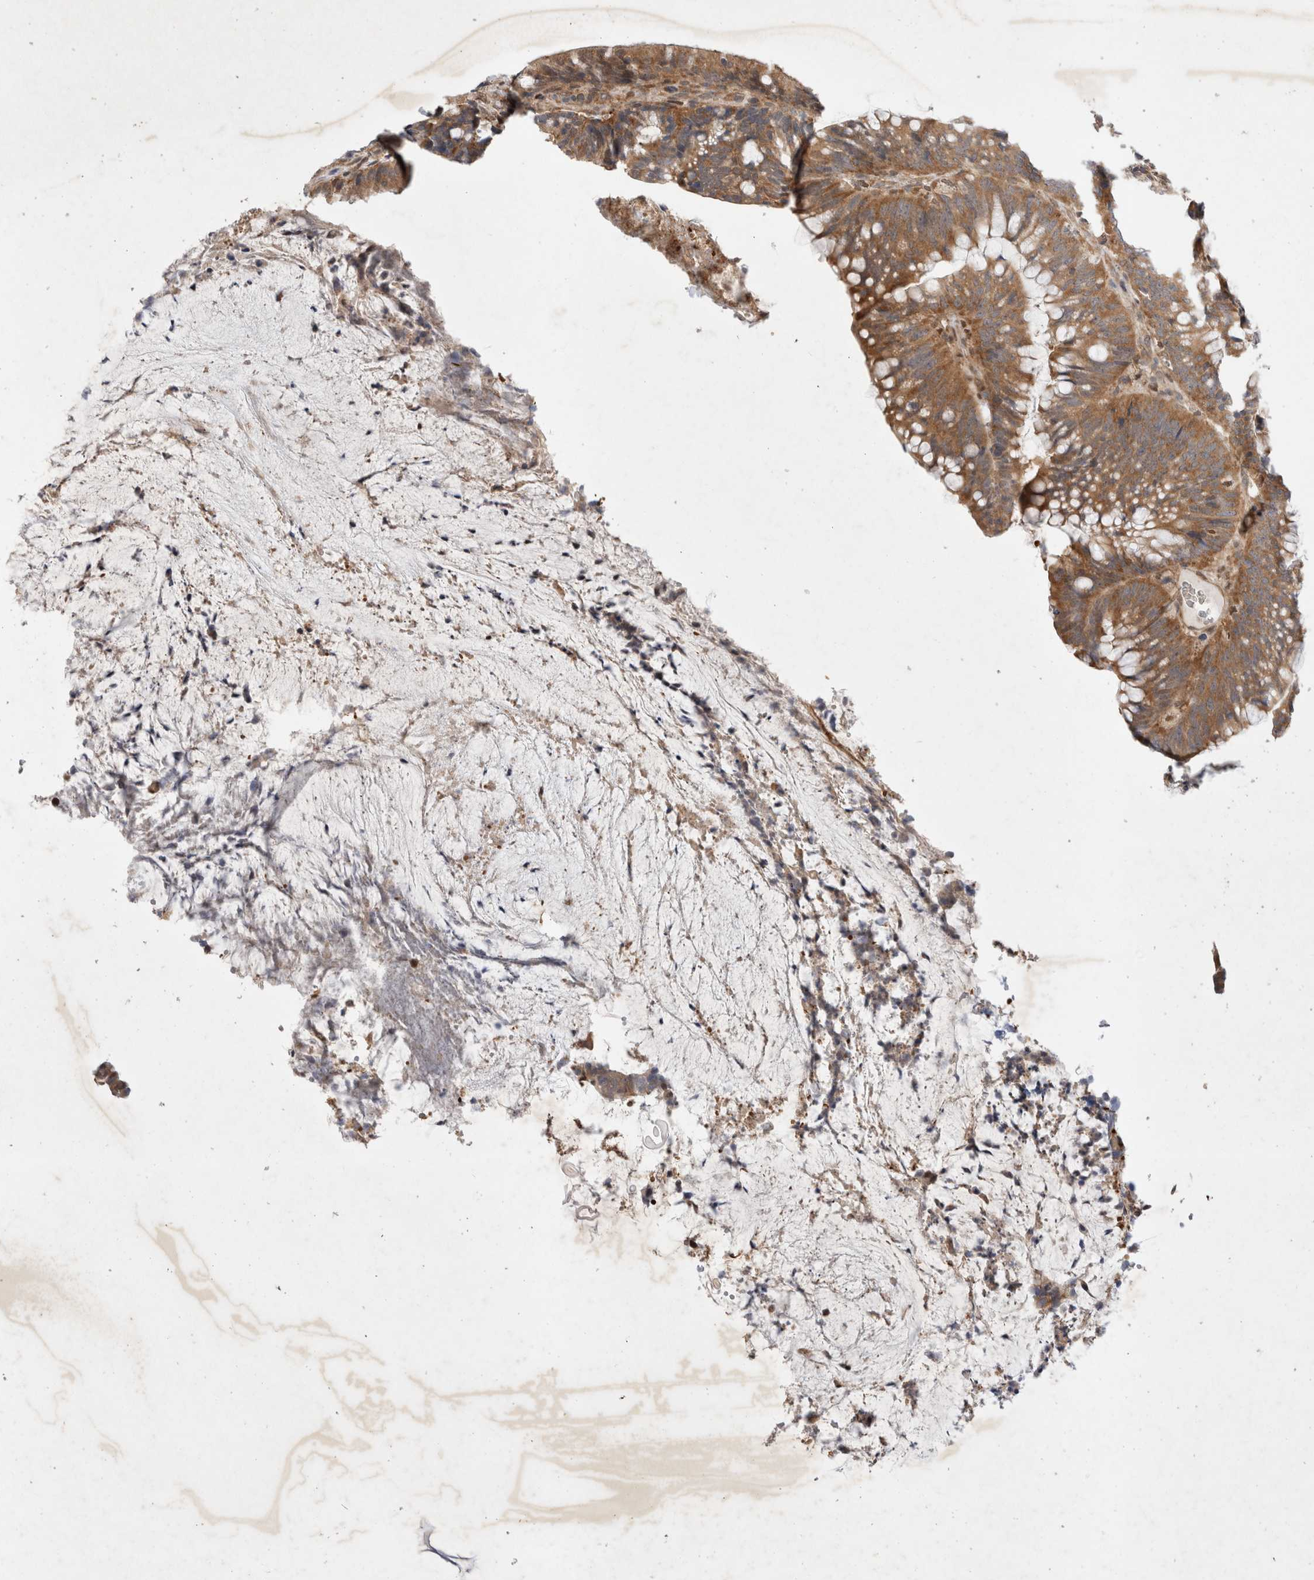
{"staining": {"intensity": "moderate", "quantity": ">75%", "location": "cytoplasmic/membranous"}, "tissue": "colorectal cancer", "cell_type": "Tumor cells", "image_type": "cancer", "snomed": [{"axis": "morphology", "description": "Adenocarcinoma, NOS"}, {"axis": "topography", "description": "Colon"}], "caption": "An IHC photomicrograph of neoplastic tissue is shown. Protein staining in brown highlights moderate cytoplasmic/membranous positivity in colorectal cancer (adenocarcinoma) within tumor cells. (DAB IHC, brown staining for protein, blue staining for nuclei).", "gene": "EIF3E", "patient": {"sex": "female", "age": 66}}